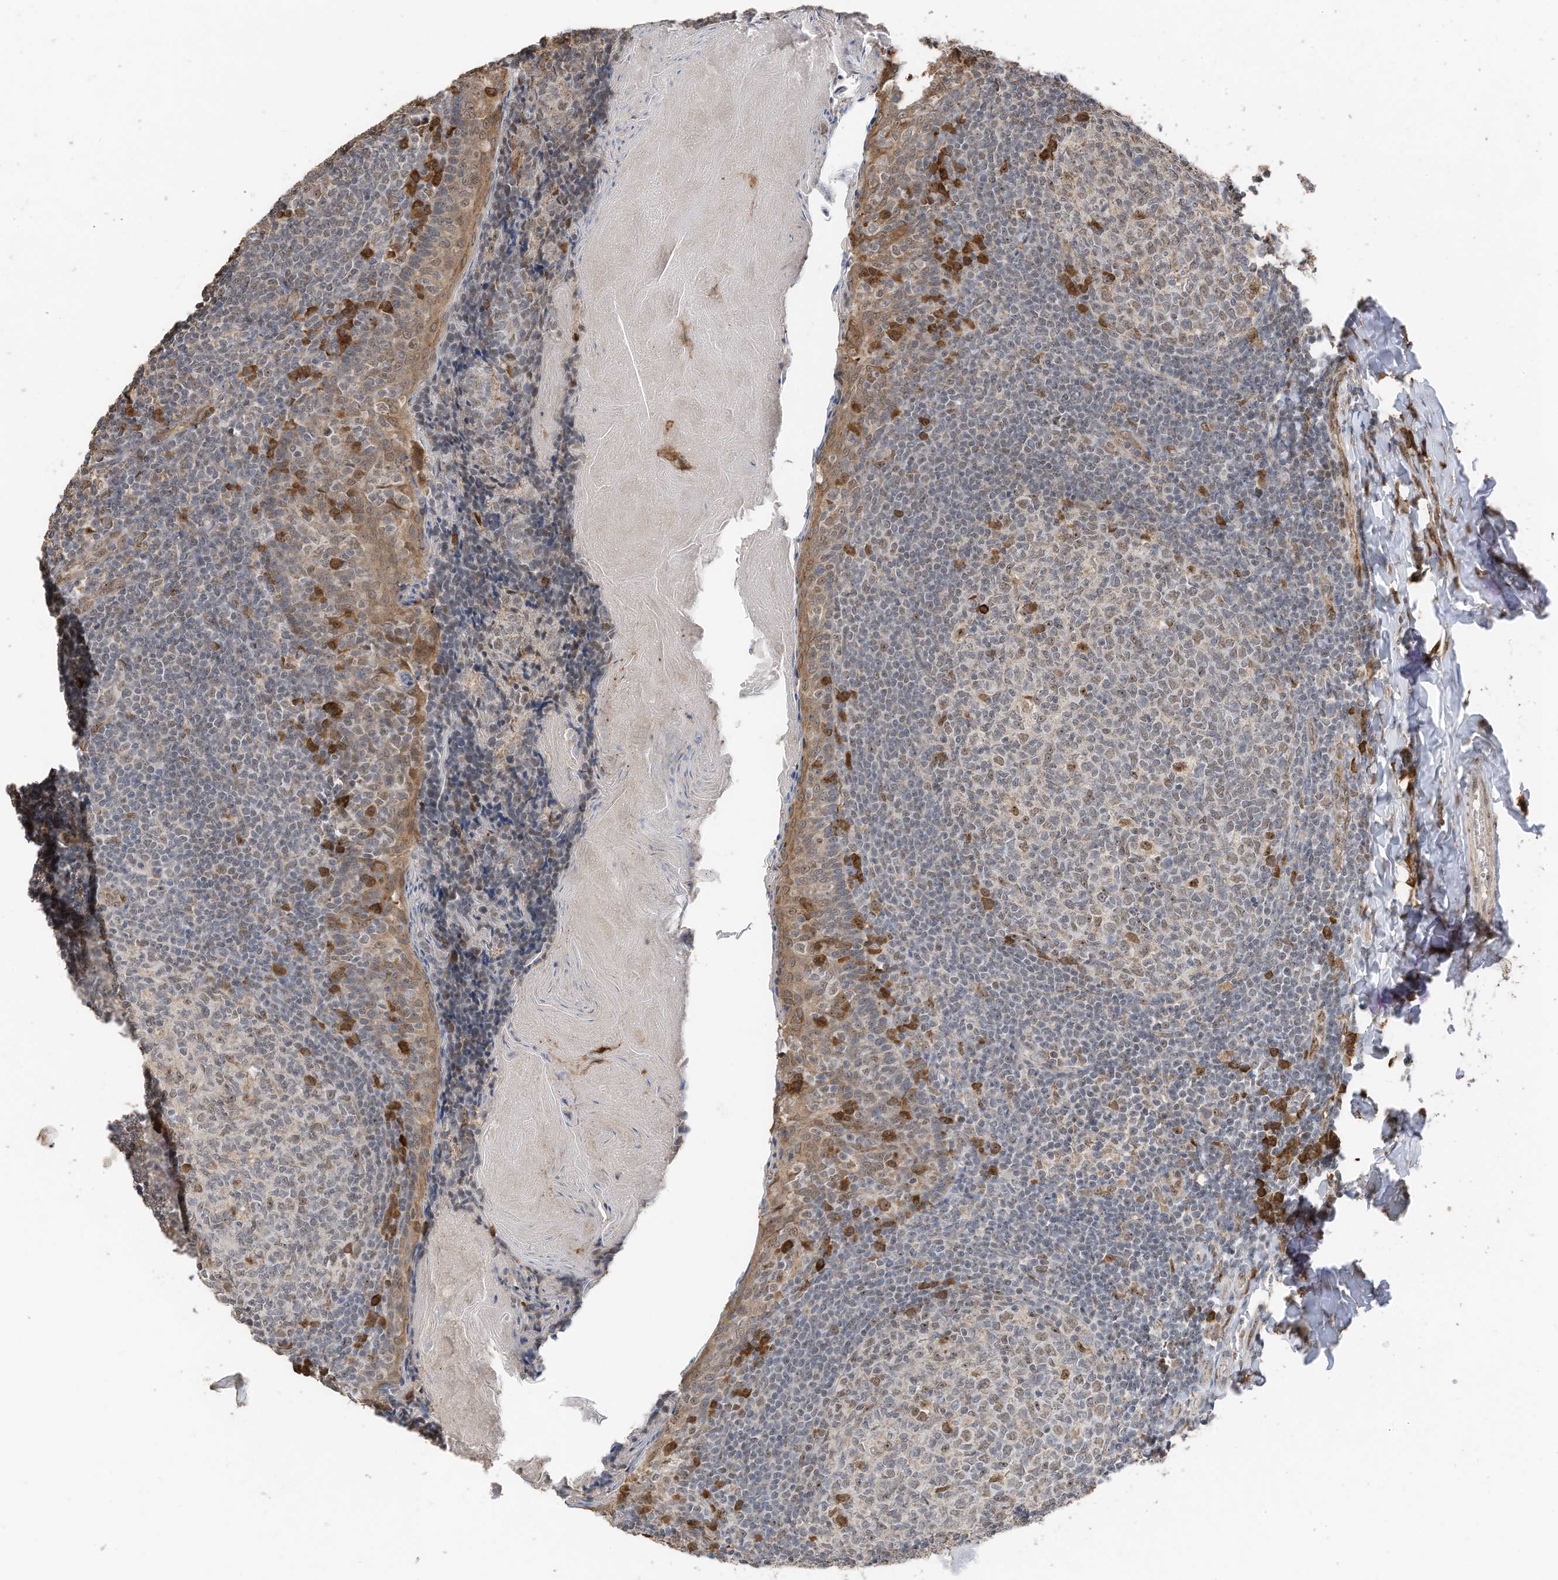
{"staining": {"intensity": "moderate", "quantity": "<25%", "location": "cytoplasmic/membranous"}, "tissue": "tonsil", "cell_type": "Germinal center cells", "image_type": "normal", "snomed": [{"axis": "morphology", "description": "Normal tissue, NOS"}, {"axis": "topography", "description": "Tonsil"}], "caption": "Immunohistochemistry (IHC) (DAB) staining of benign human tonsil exhibits moderate cytoplasmic/membranous protein positivity in about <25% of germinal center cells.", "gene": "ERLEC1", "patient": {"sex": "female", "age": 19}}